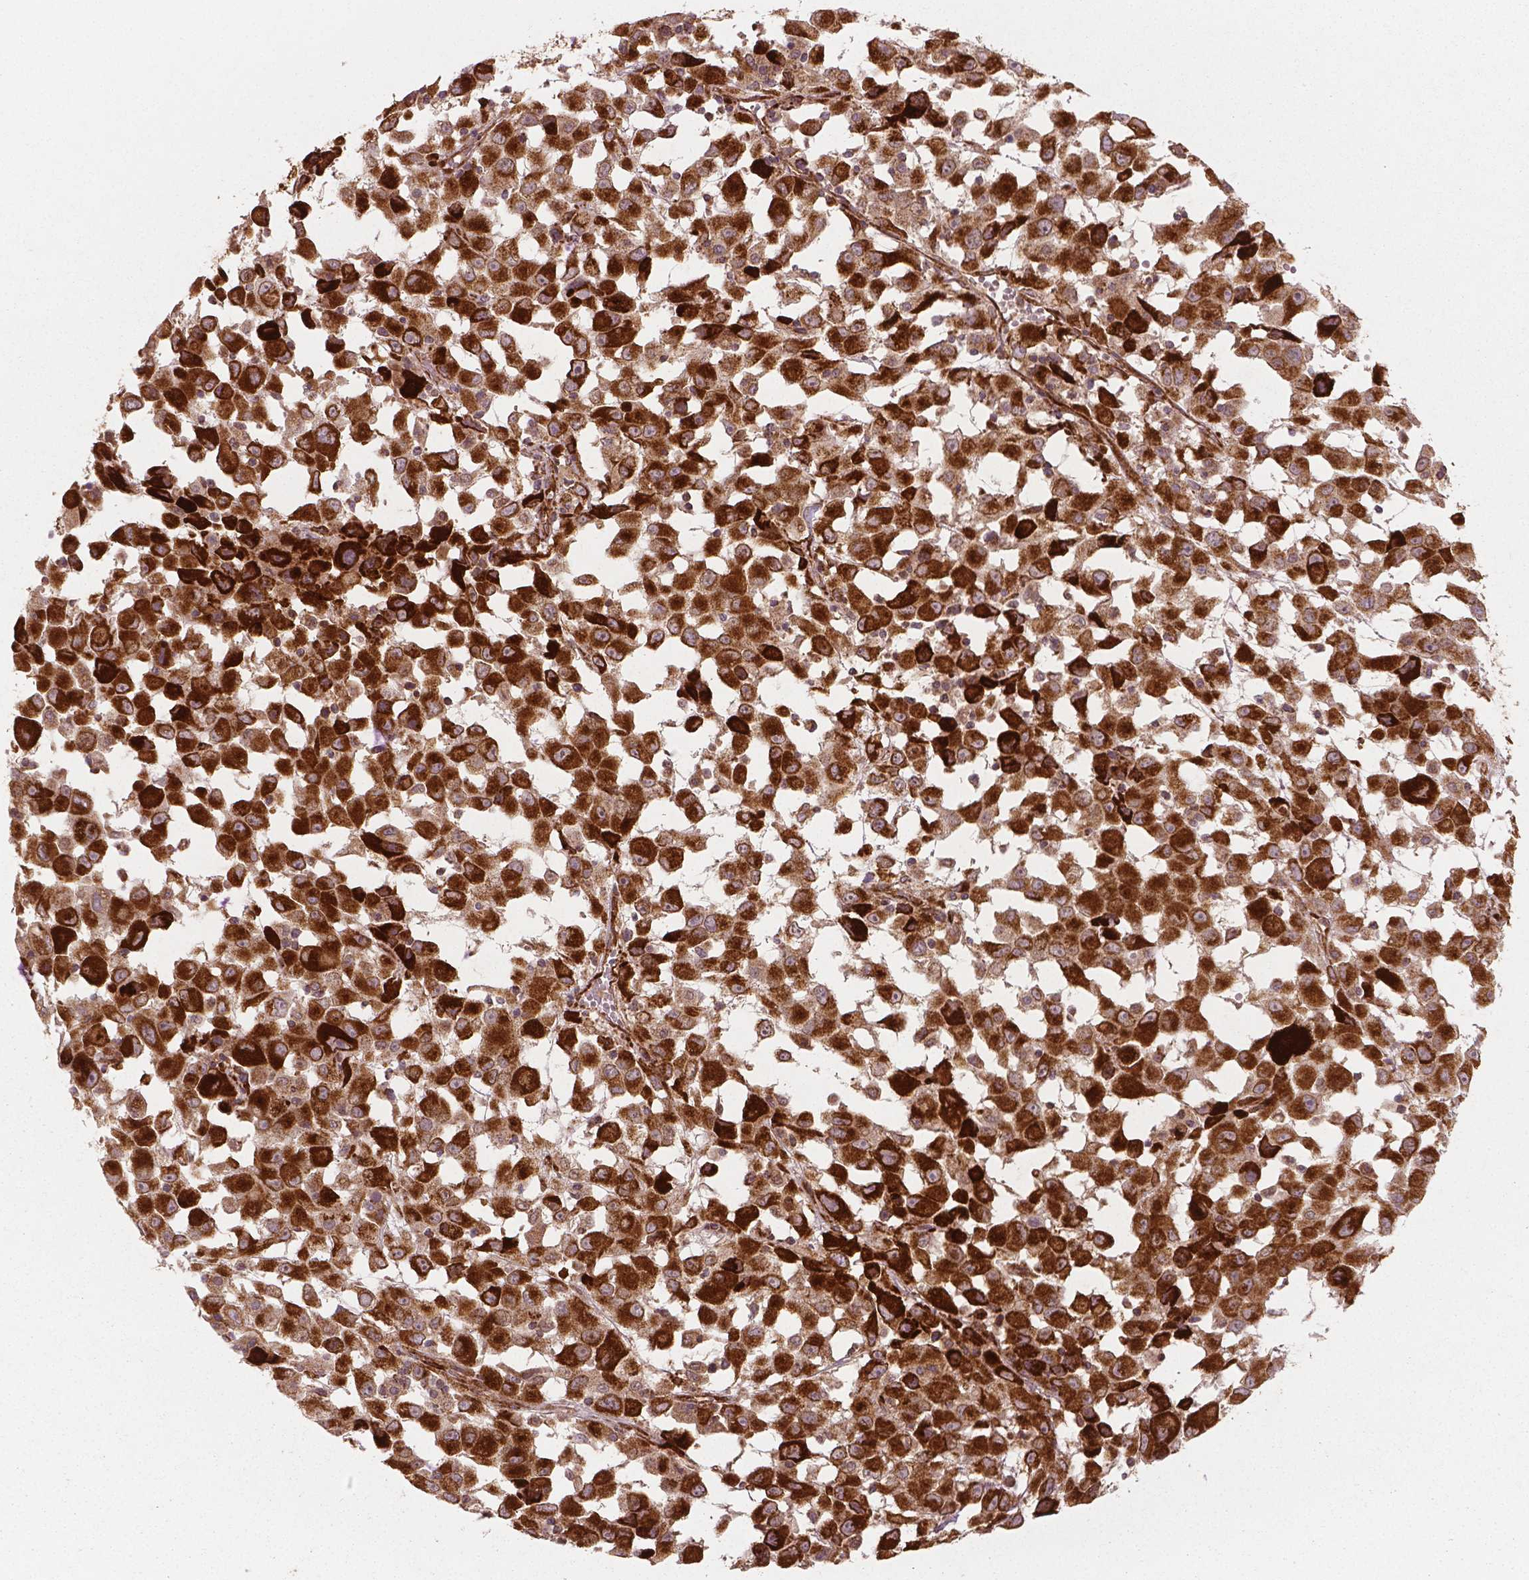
{"staining": {"intensity": "strong", "quantity": ">75%", "location": "cytoplasmic/membranous"}, "tissue": "melanoma", "cell_type": "Tumor cells", "image_type": "cancer", "snomed": [{"axis": "morphology", "description": "Malignant melanoma, Metastatic site"}, {"axis": "topography", "description": "Soft tissue"}], "caption": "This image exhibits IHC staining of human malignant melanoma (metastatic site), with high strong cytoplasmic/membranous positivity in approximately >75% of tumor cells.", "gene": "PGAM5", "patient": {"sex": "male", "age": 50}}